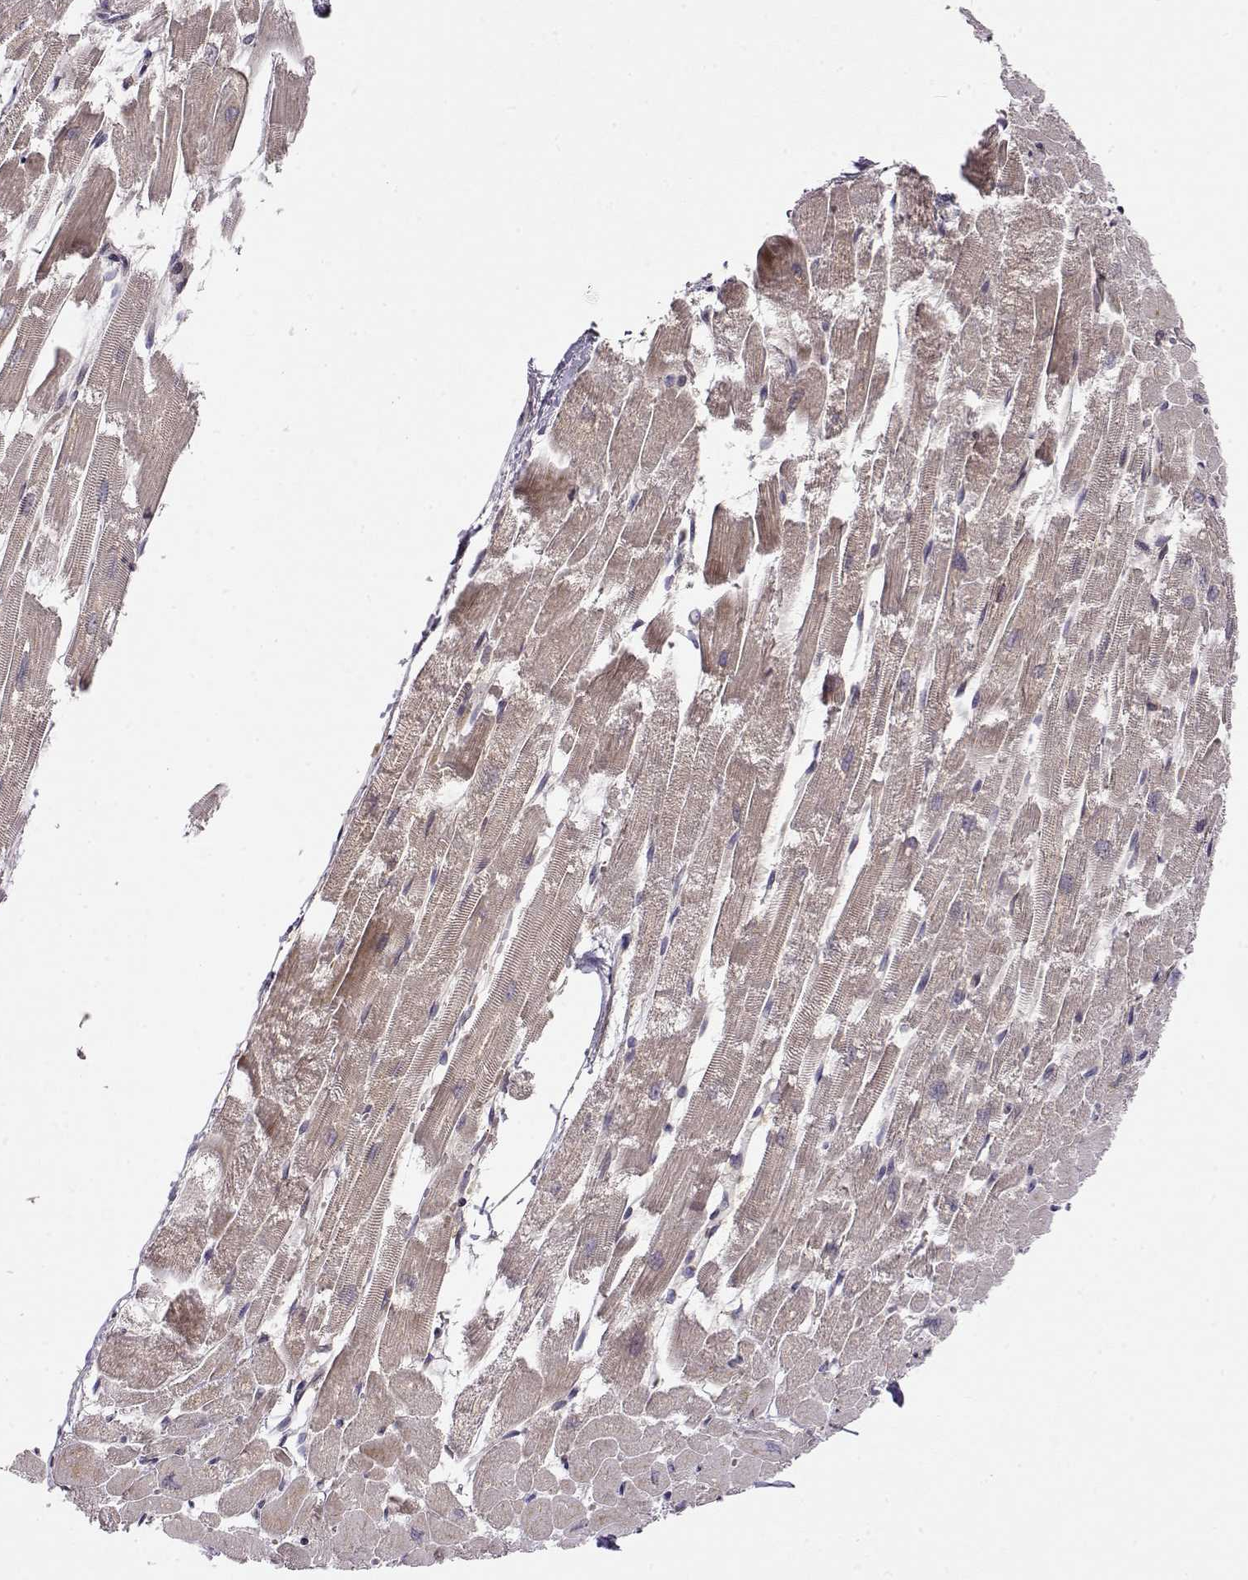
{"staining": {"intensity": "weak", "quantity": "<25%", "location": "cytoplasmic/membranous"}, "tissue": "heart muscle", "cell_type": "Cardiomyocytes", "image_type": "normal", "snomed": [{"axis": "morphology", "description": "Normal tissue, NOS"}, {"axis": "topography", "description": "Heart"}], "caption": "The histopathology image displays no staining of cardiomyocytes in normal heart muscle. (DAB (3,3'-diaminobenzidine) immunohistochemistry visualized using brightfield microscopy, high magnification).", "gene": "ERGIC2", "patient": {"sex": "female", "age": 52}}